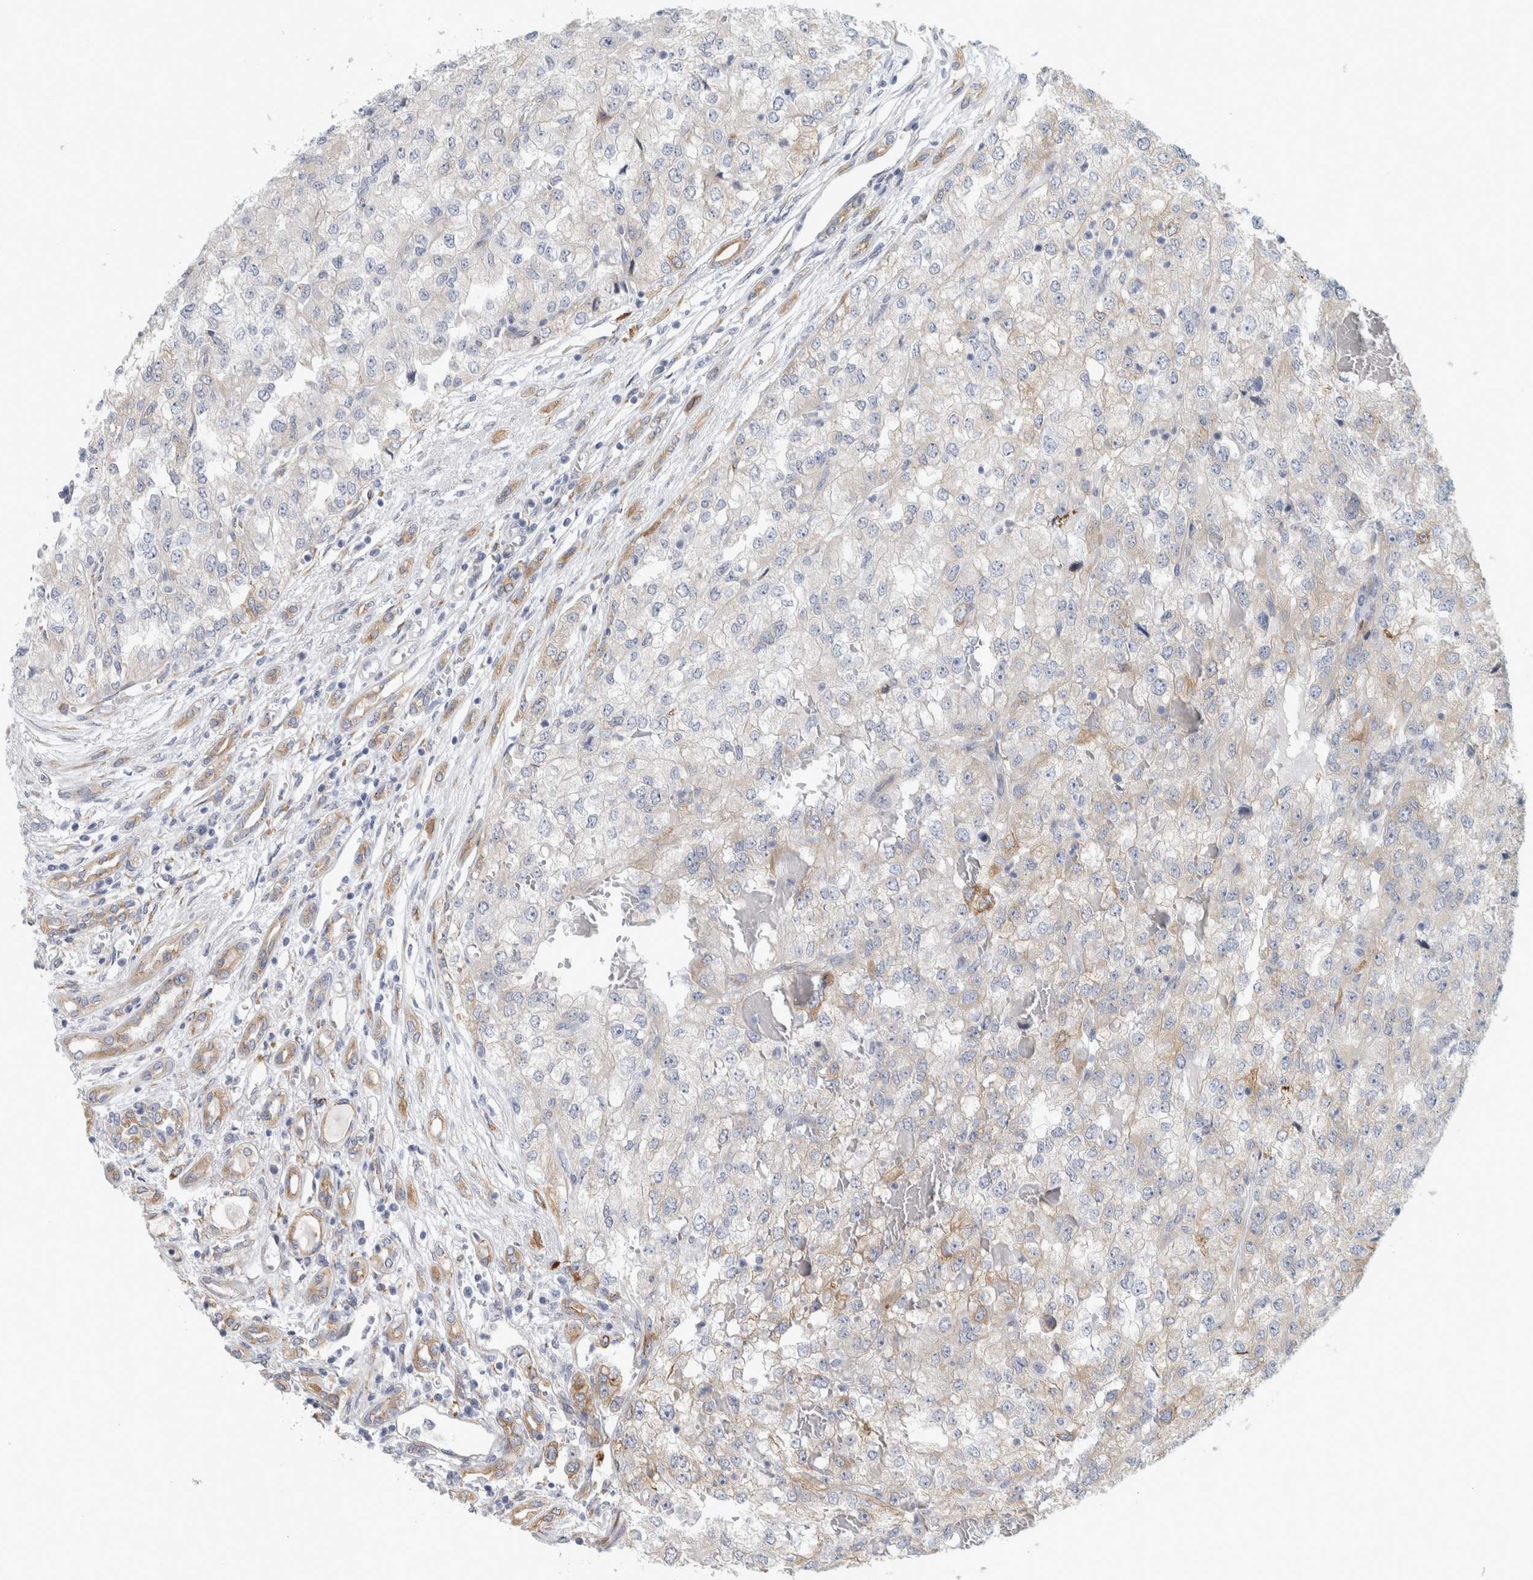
{"staining": {"intensity": "negative", "quantity": "none", "location": "none"}, "tissue": "renal cancer", "cell_type": "Tumor cells", "image_type": "cancer", "snomed": [{"axis": "morphology", "description": "Adenocarcinoma, NOS"}, {"axis": "topography", "description": "Kidney"}], "caption": "Immunohistochemistry (IHC) image of adenocarcinoma (renal) stained for a protein (brown), which demonstrates no staining in tumor cells. (DAB immunohistochemistry (IHC), high magnification).", "gene": "B3GNT3", "patient": {"sex": "female", "age": 54}}